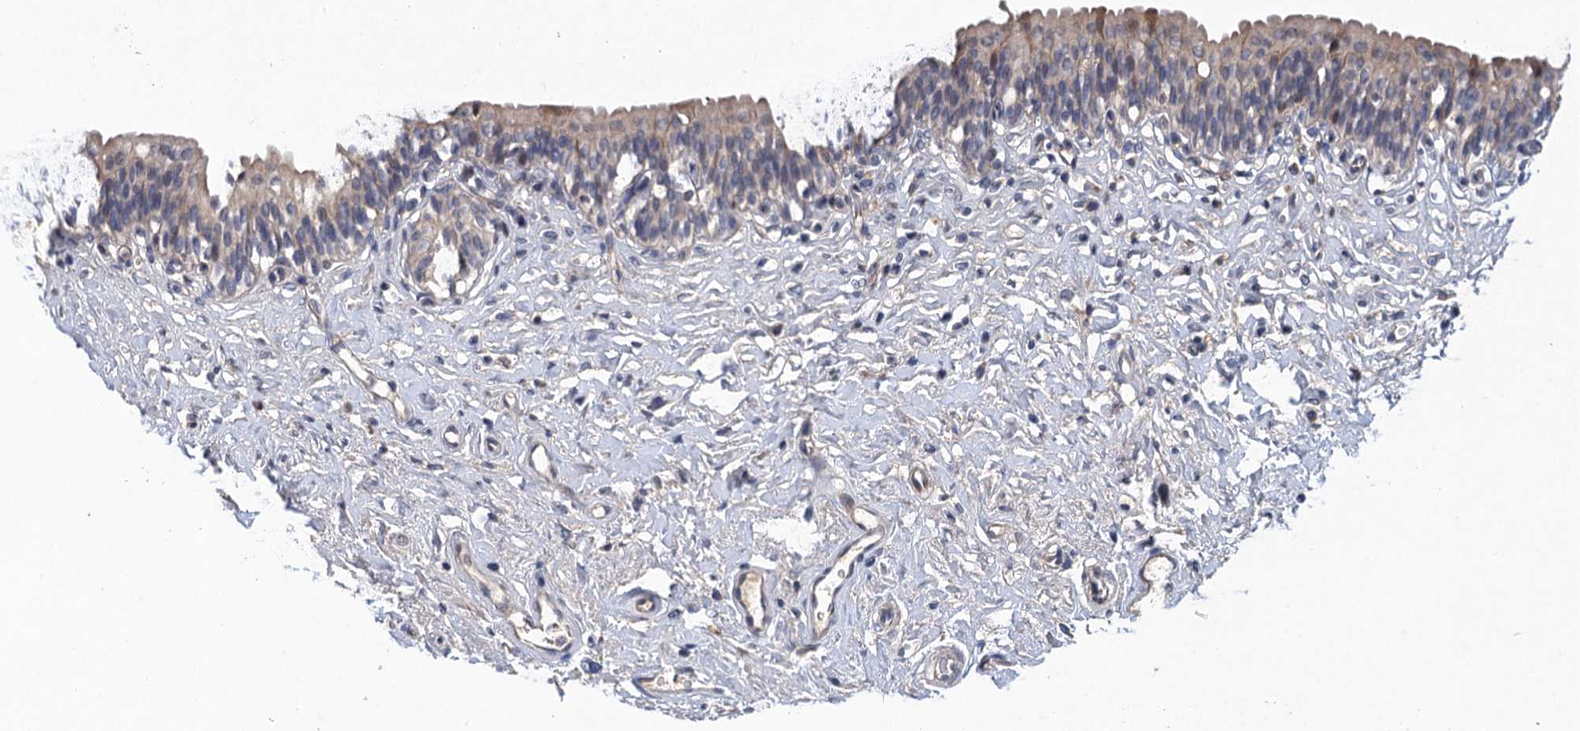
{"staining": {"intensity": "weak", "quantity": "25%-75%", "location": "cytoplasmic/membranous"}, "tissue": "urinary bladder", "cell_type": "Urothelial cells", "image_type": "normal", "snomed": [{"axis": "morphology", "description": "Normal tissue, NOS"}, {"axis": "topography", "description": "Urinary bladder"}], "caption": "Approximately 25%-75% of urothelial cells in unremarkable human urinary bladder display weak cytoplasmic/membranous protein staining as visualized by brown immunohistochemical staining.", "gene": "MDM1", "patient": {"sex": "male", "age": 83}}